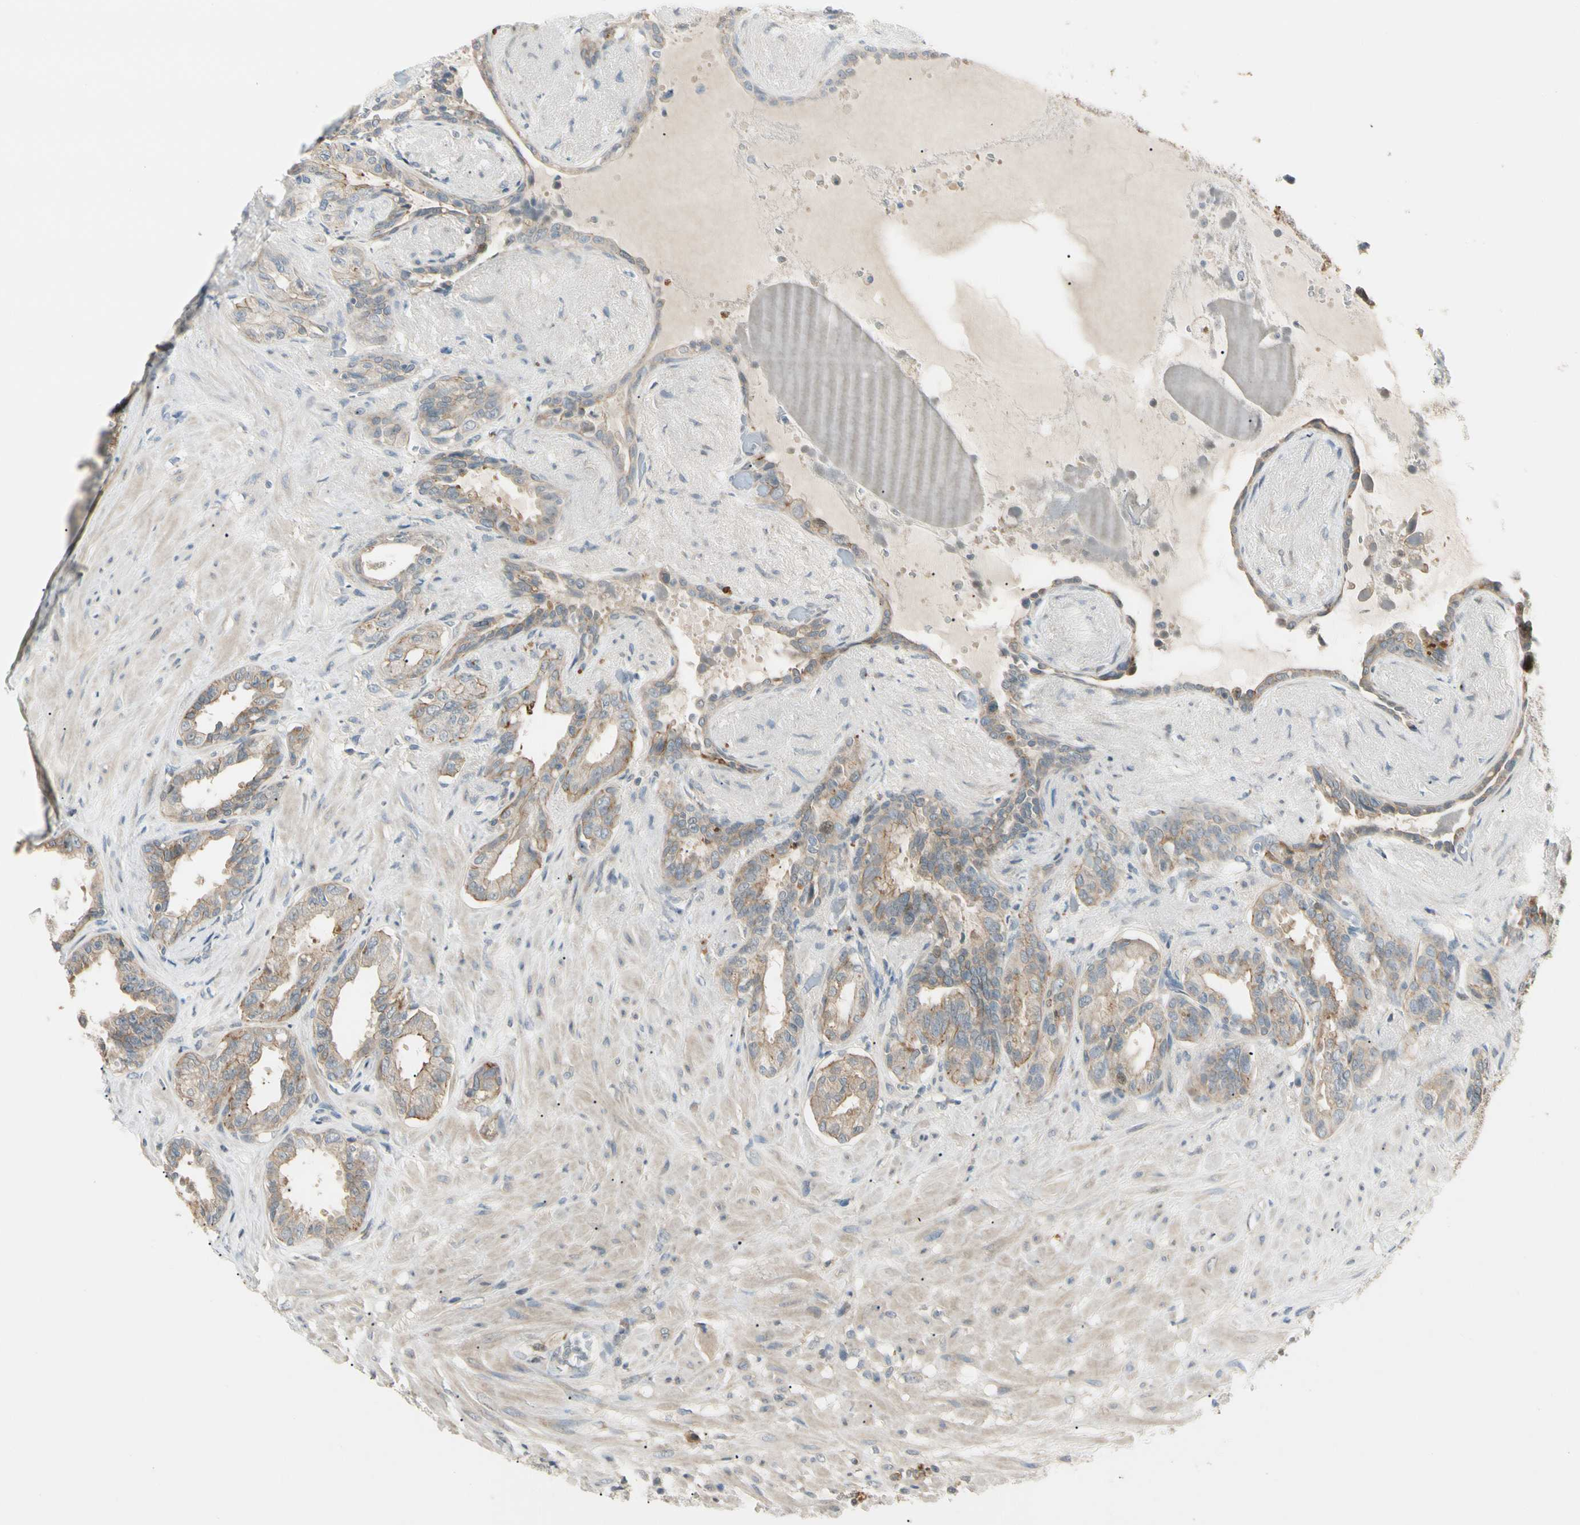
{"staining": {"intensity": "moderate", "quantity": "<25%", "location": "cytoplasmic/membranous"}, "tissue": "seminal vesicle", "cell_type": "Glandular cells", "image_type": "normal", "snomed": [{"axis": "morphology", "description": "Normal tissue, NOS"}, {"axis": "topography", "description": "Seminal veicle"}], "caption": "An image of seminal vesicle stained for a protein demonstrates moderate cytoplasmic/membranous brown staining in glandular cells.", "gene": "P3H2", "patient": {"sex": "male", "age": 61}}